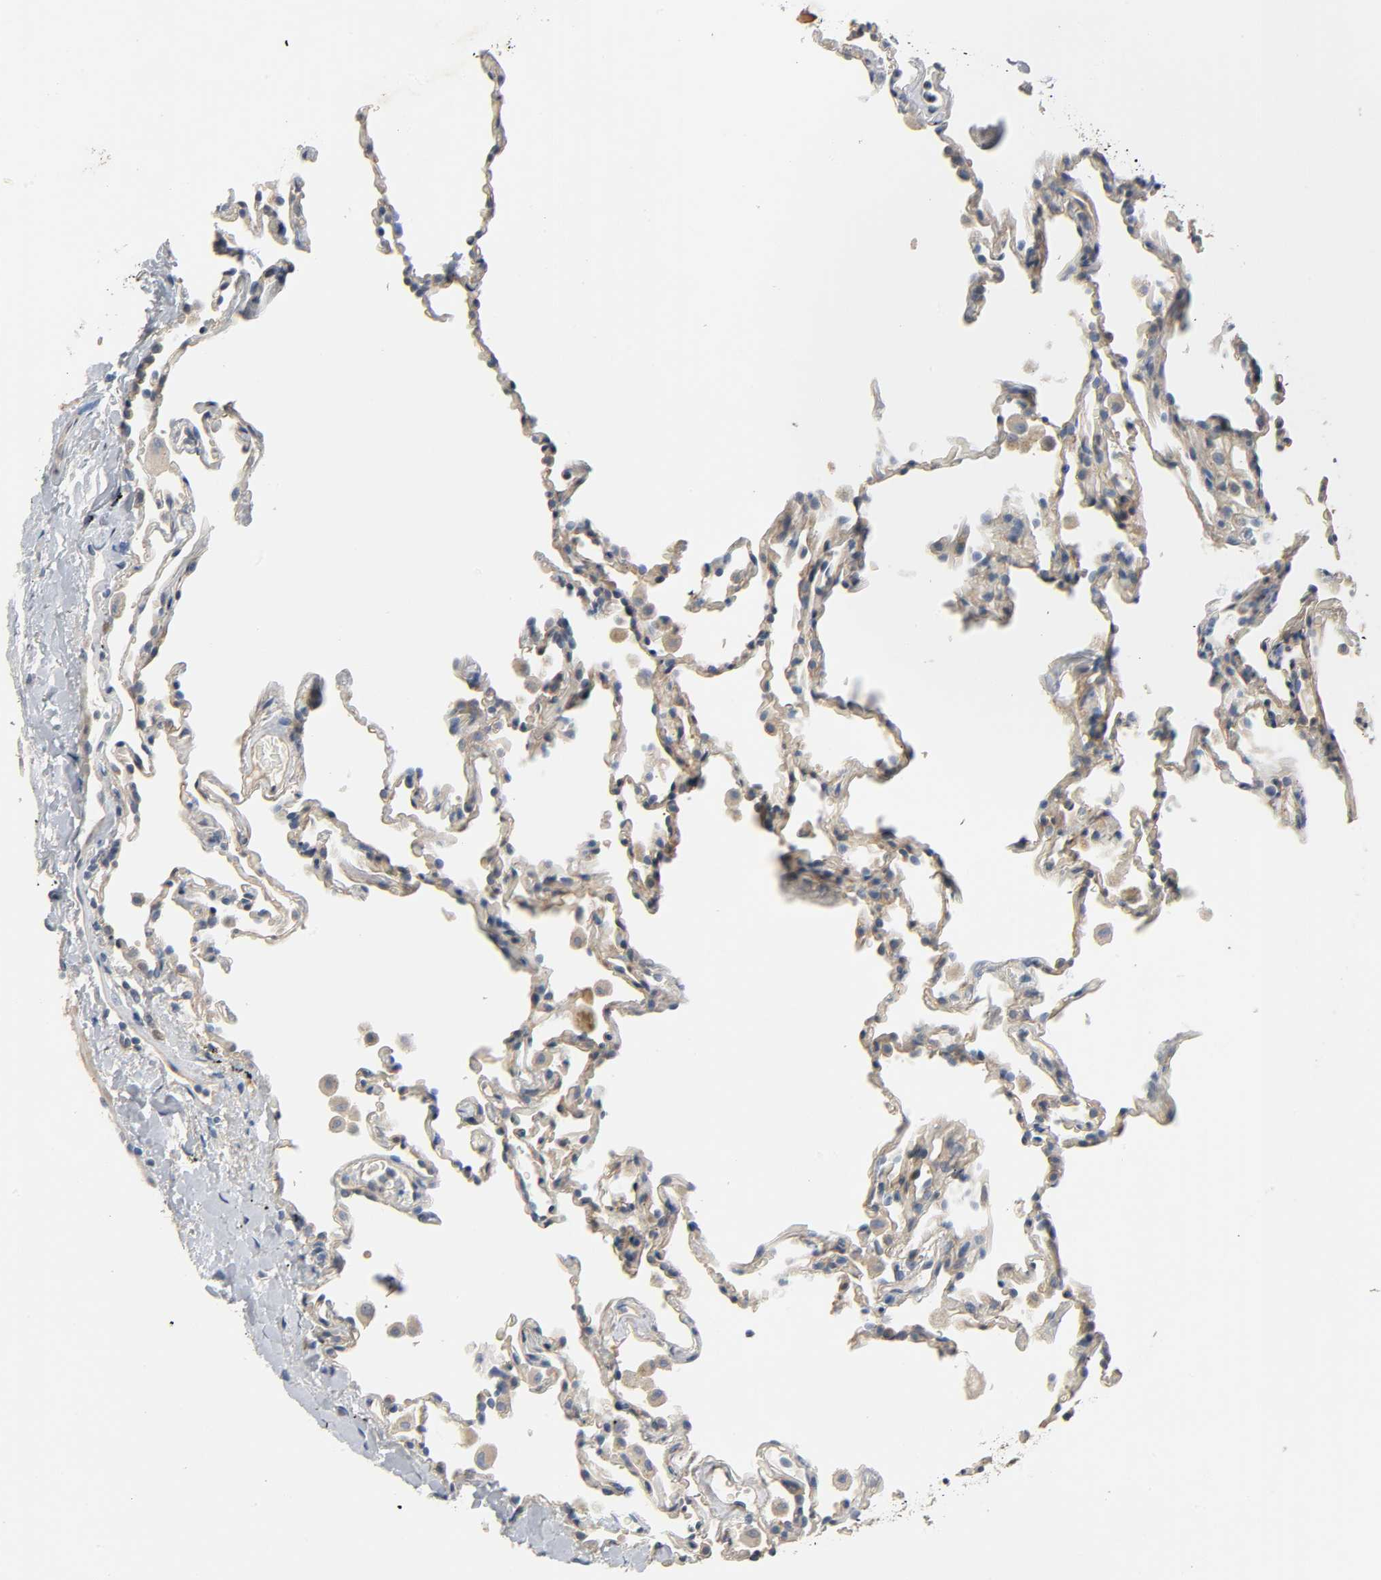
{"staining": {"intensity": "moderate", "quantity": "25%-75%", "location": "cytoplasmic/membranous"}, "tissue": "lung", "cell_type": "Alveolar cells", "image_type": "normal", "snomed": [{"axis": "morphology", "description": "Normal tissue, NOS"}, {"axis": "morphology", "description": "Soft tissue tumor metastatic"}, {"axis": "topography", "description": "Lung"}], "caption": "This histopathology image displays immunohistochemistry staining of unremarkable lung, with medium moderate cytoplasmic/membranous staining in approximately 25%-75% of alveolar cells.", "gene": "ARPC1A", "patient": {"sex": "male", "age": 59}}